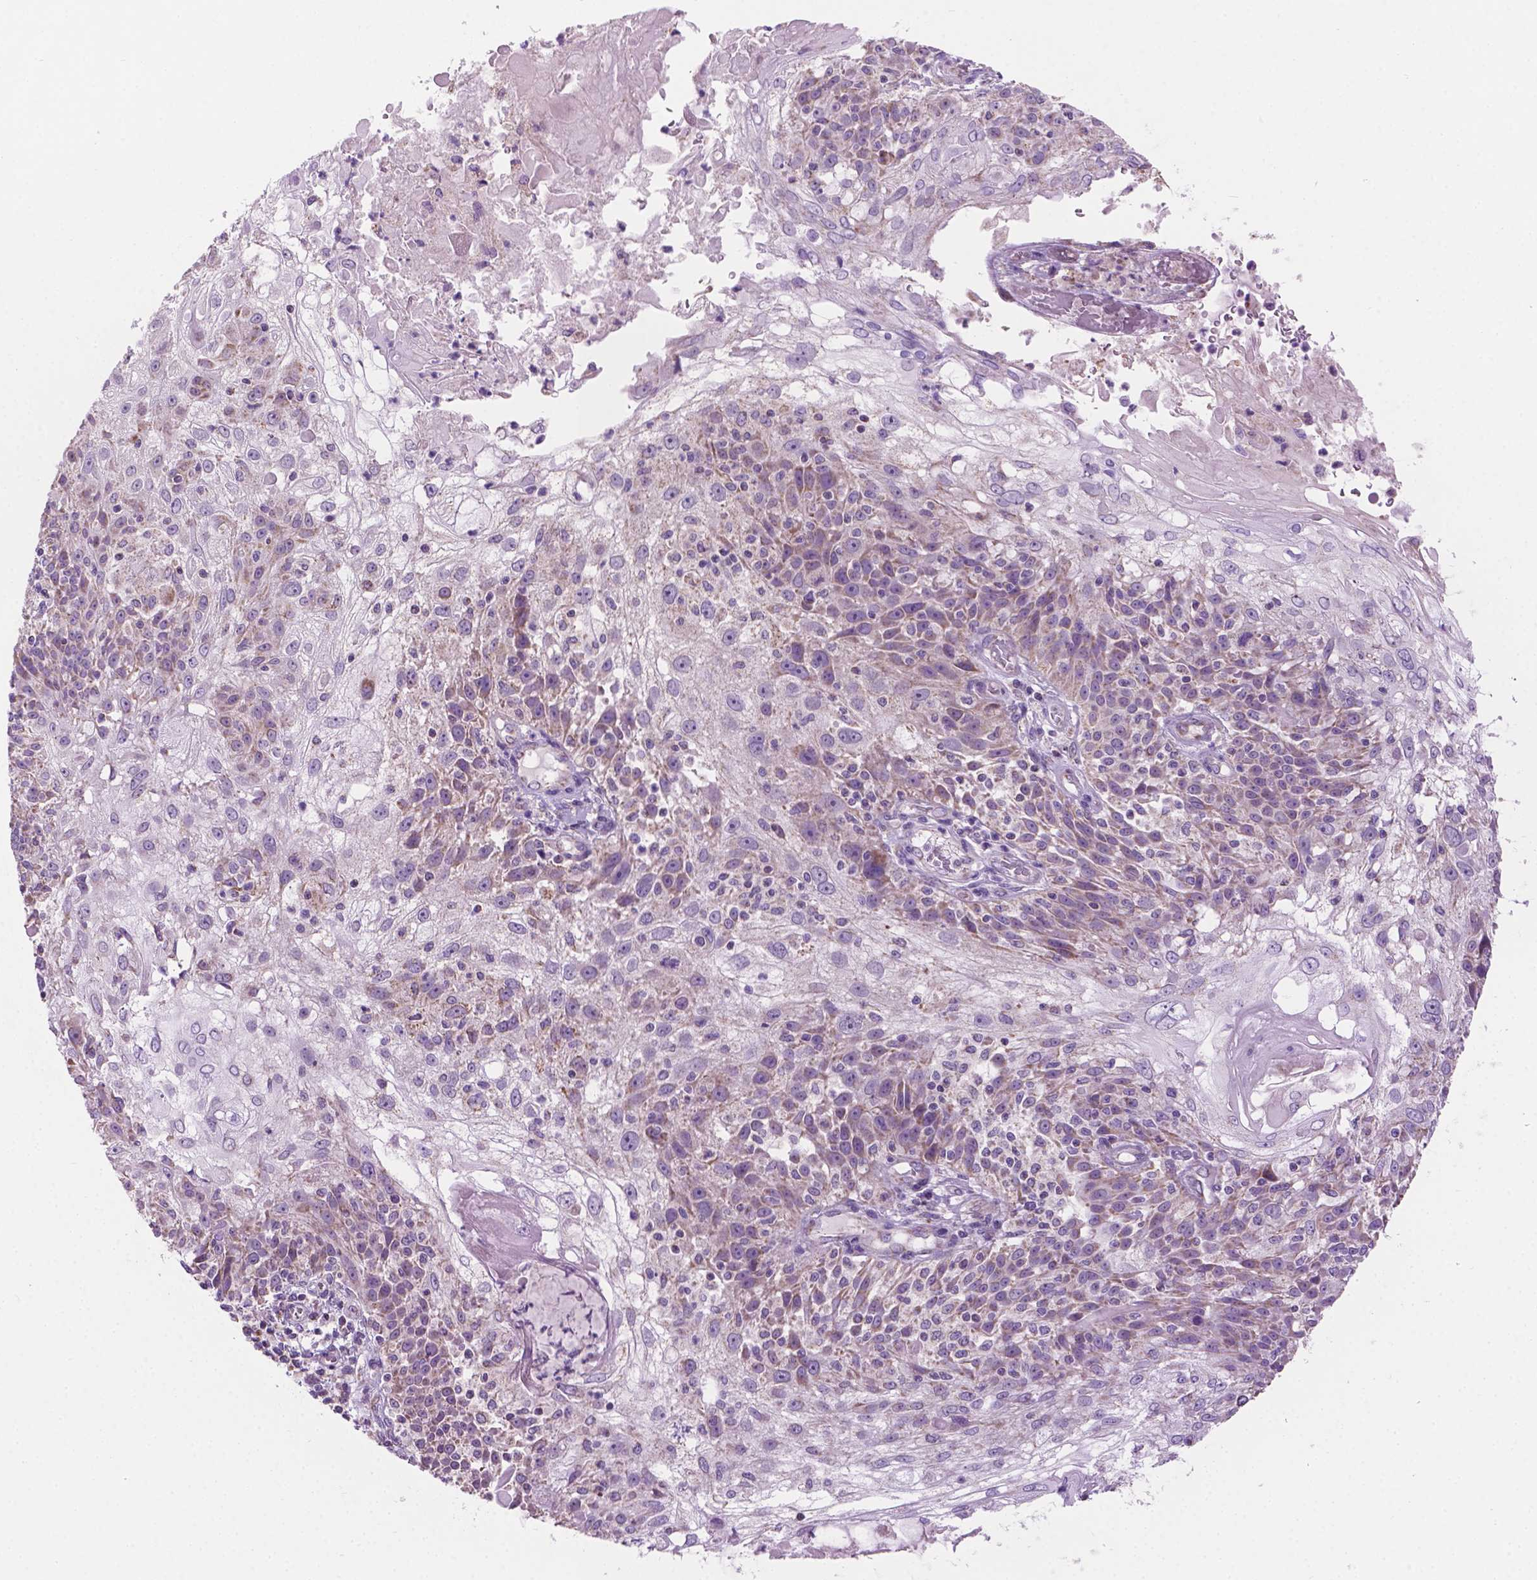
{"staining": {"intensity": "weak", "quantity": "<25%", "location": "cytoplasmic/membranous"}, "tissue": "skin cancer", "cell_type": "Tumor cells", "image_type": "cancer", "snomed": [{"axis": "morphology", "description": "Normal tissue, NOS"}, {"axis": "morphology", "description": "Squamous cell carcinoma, NOS"}, {"axis": "topography", "description": "Skin"}], "caption": "This is a histopathology image of IHC staining of squamous cell carcinoma (skin), which shows no staining in tumor cells.", "gene": "CSPG5", "patient": {"sex": "female", "age": 83}}